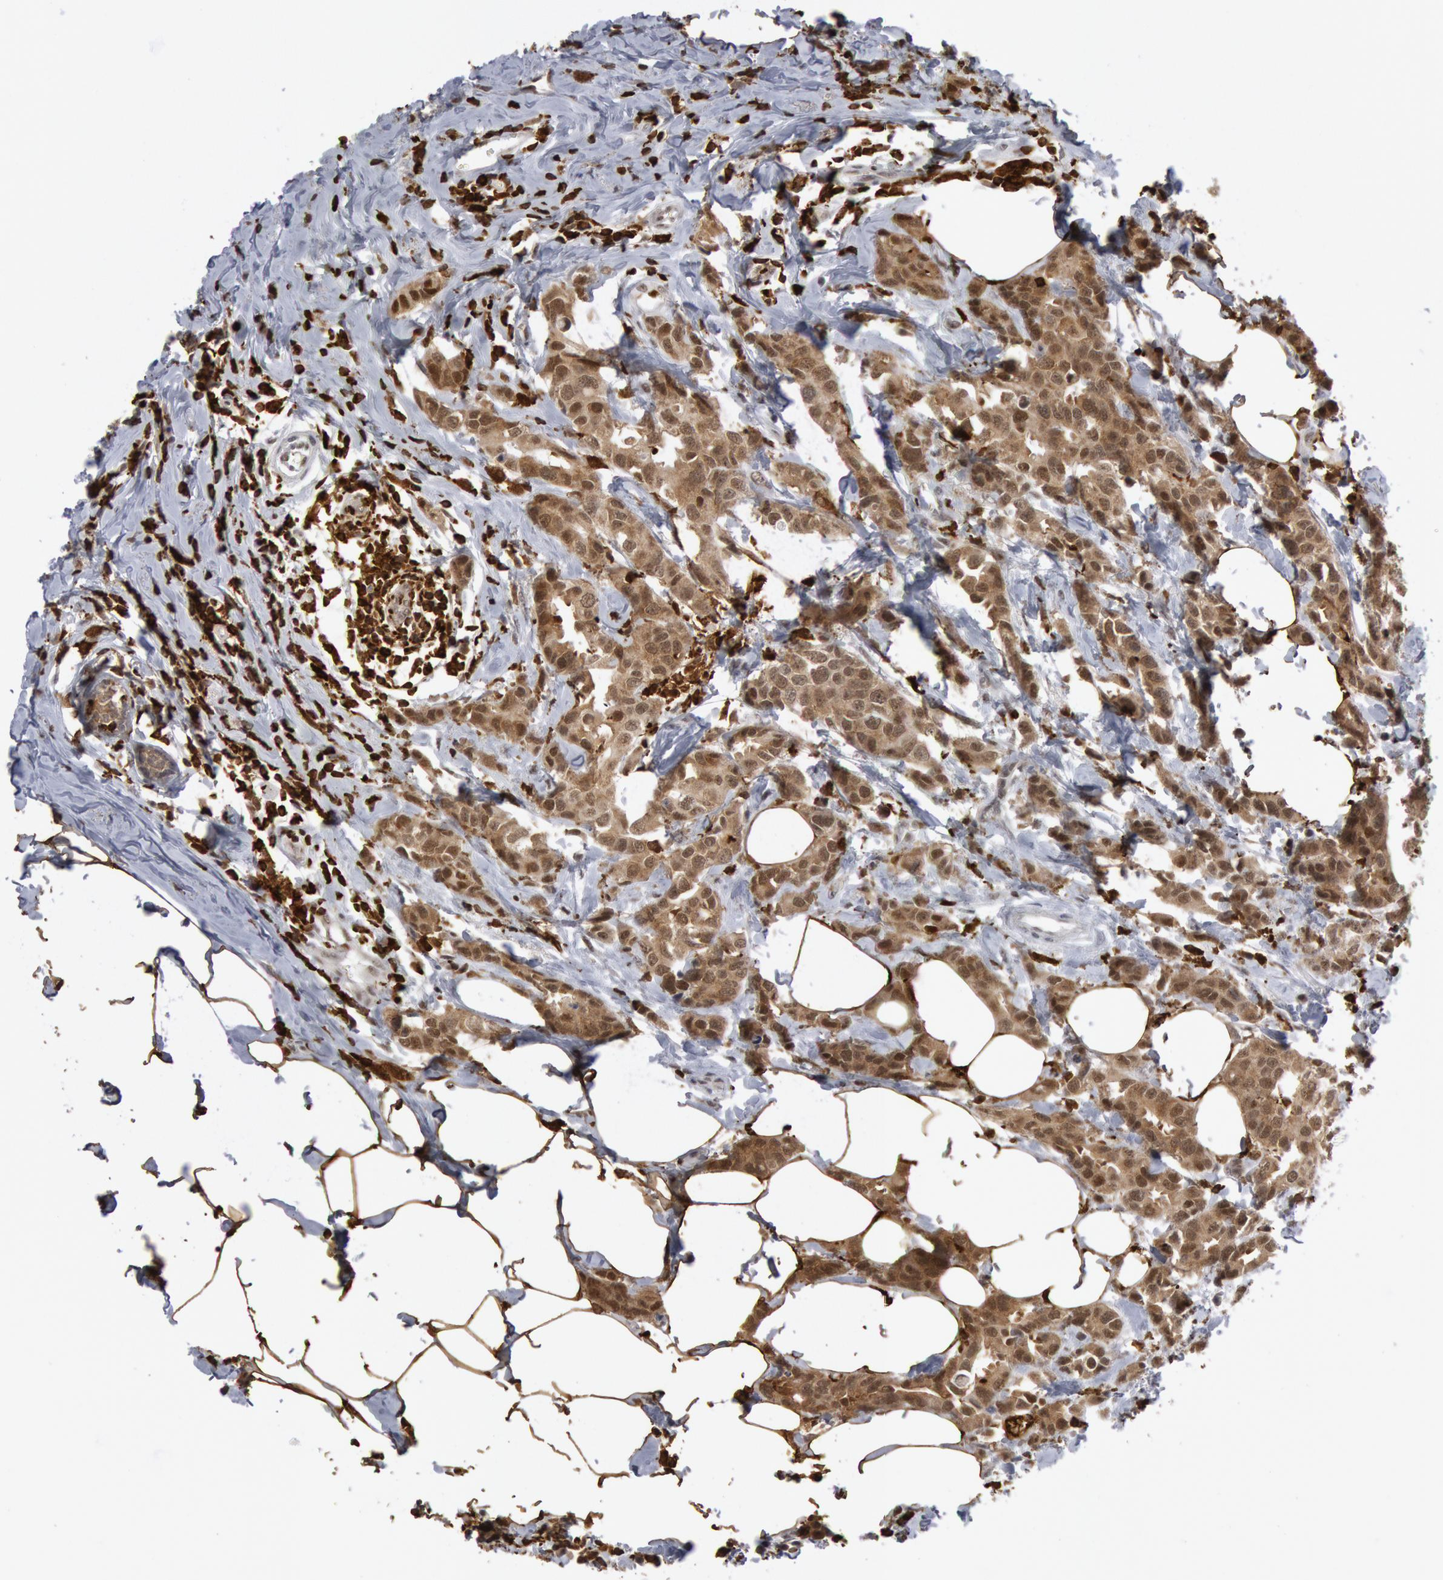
{"staining": {"intensity": "moderate", "quantity": ">75%", "location": "cytoplasmic/membranous,nuclear"}, "tissue": "breast cancer", "cell_type": "Tumor cells", "image_type": "cancer", "snomed": [{"axis": "morphology", "description": "Normal tissue, NOS"}, {"axis": "morphology", "description": "Duct carcinoma"}, {"axis": "topography", "description": "Breast"}], "caption": "Moderate cytoplasmic/membranous and nuclear expression for a protein is seen in approximately >75% of tumor cells of breast cancer (infiltrating ductal carcinoma) using immunohistochemistry.", "gene": "PTPN6", "patient": {"sex": "female", "age": 50}}